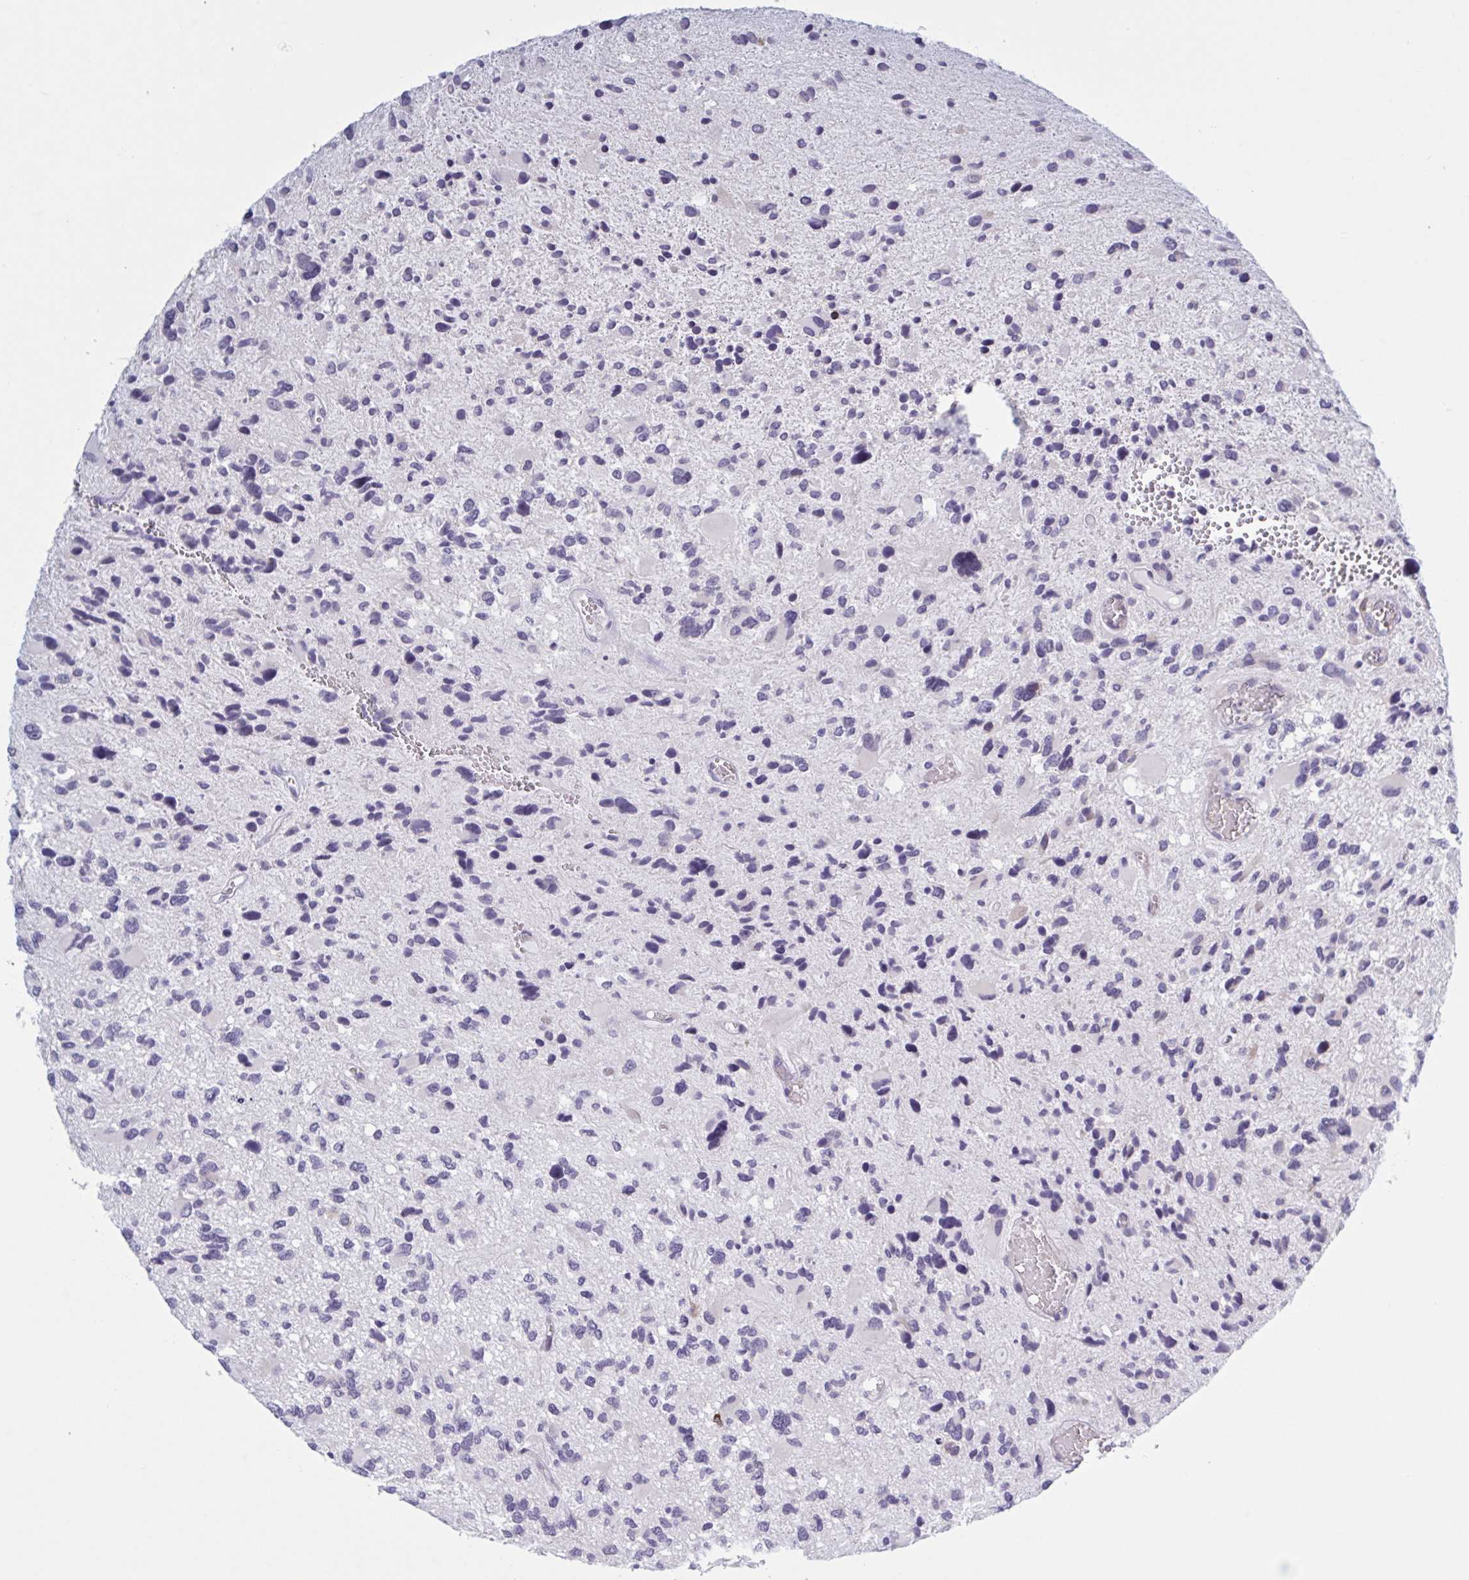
{"staining": {"intensity": "negative", "quantity": "none", "location": "none"}, "tissue": "glioma", "cell_type": "Tumor cells", "image_type": "cancer", "snomed": [{"axis": "morphology", "description": "Glioma, malignant, High grade"}, {"axis": "topography", "description": "Brain"}], "caption": "A photomicrograph of glioma stained for a protein demonstrates no brown staining in tumor cells.", "gene": "HSD11B2", "patient": {"sex": "female", "age": 11}}